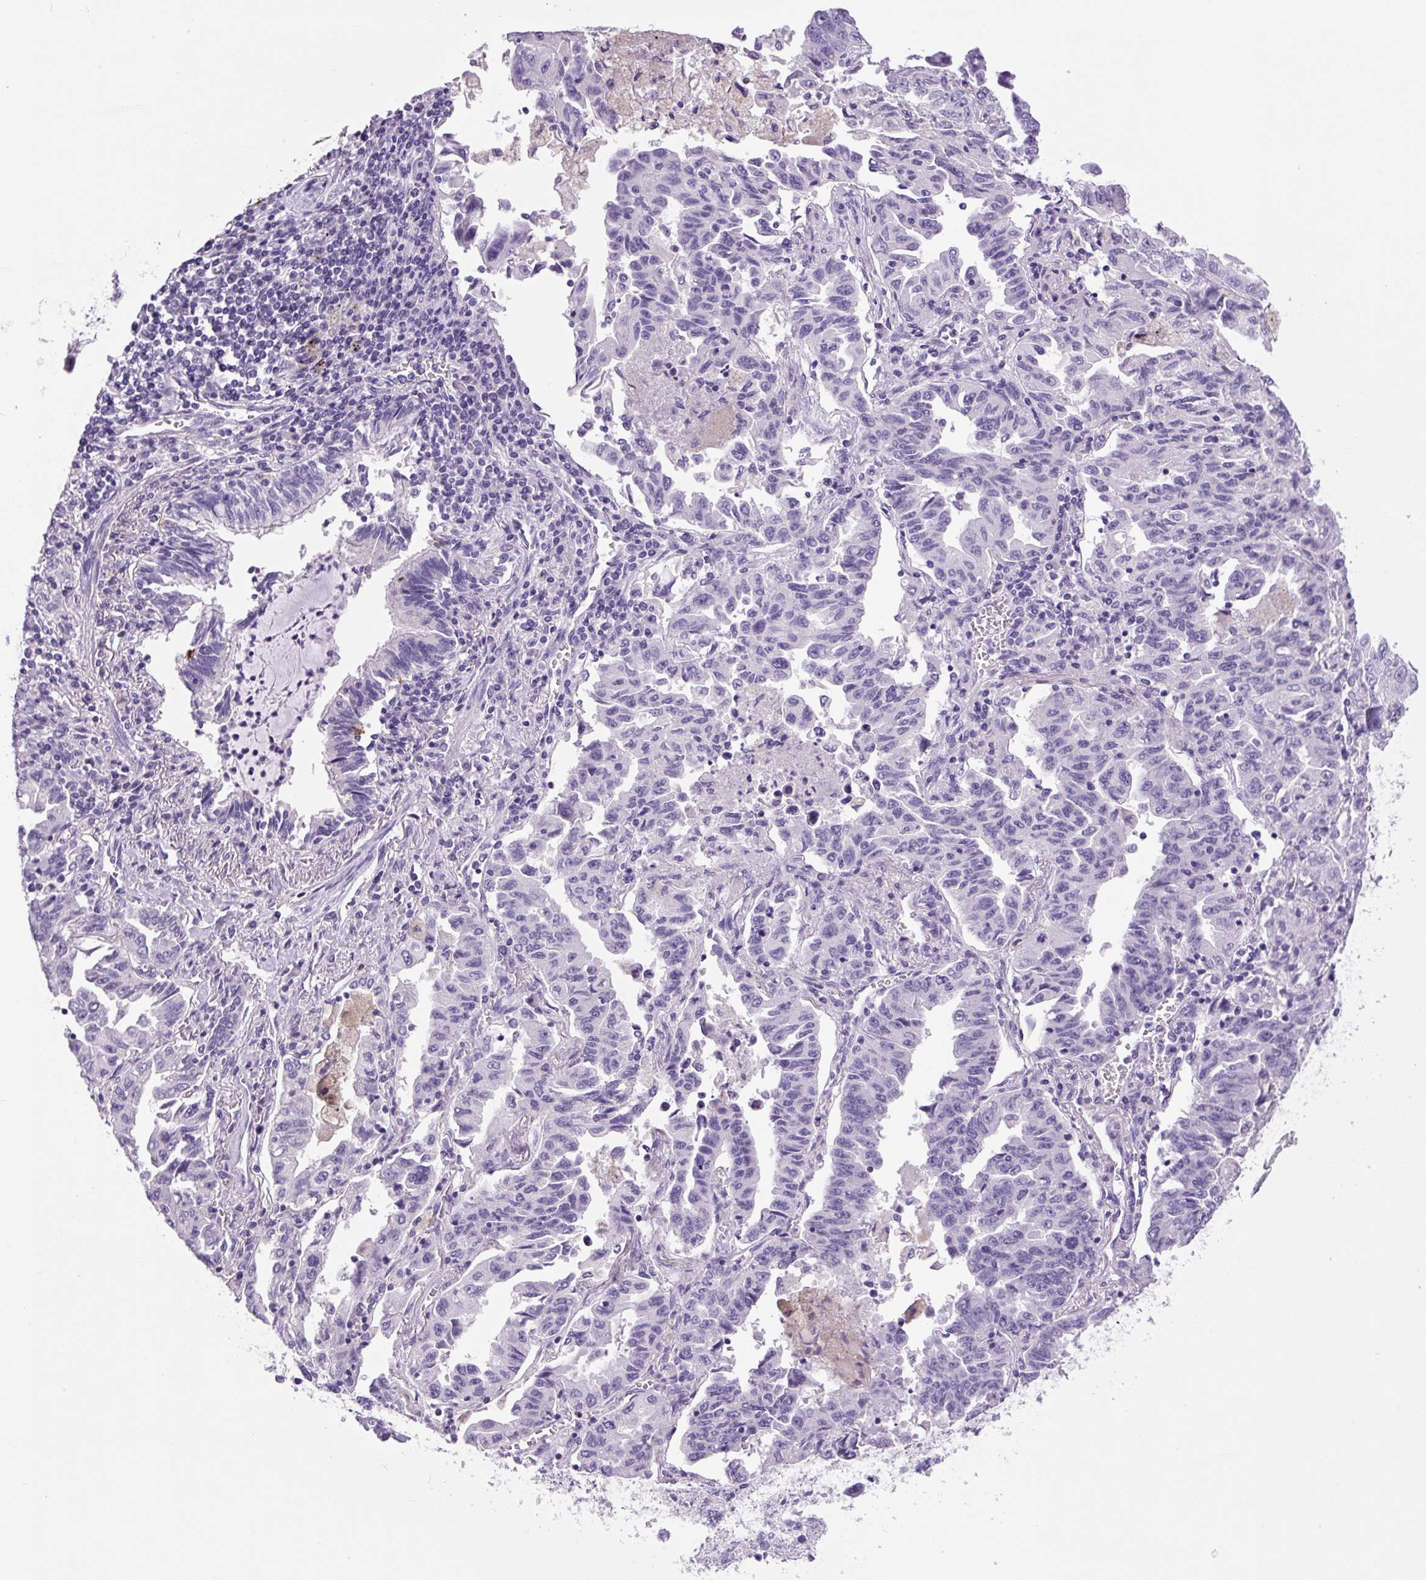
{"staining": {"intensity": "negative", "quantity": "none", "location": "none"}, "tissue": "lung cancer", "cell_type": "Tumor cells", "image_type": "cancer", "snomed": [{"axis": "morphology", "description": "Adenocarcinoma, NOS"}, {"axis": "topography", "description": "Lung"}], "caption": "High magnification brightfield microscopy of lung cancer stained with DAB (3,3'-diaminobenzidine) (brown) and counterstained with hematoxylin (blue): tumor cells show no significant expression.", "gene": "CHGA", "patient": {"sex": "female", "age": 51}}